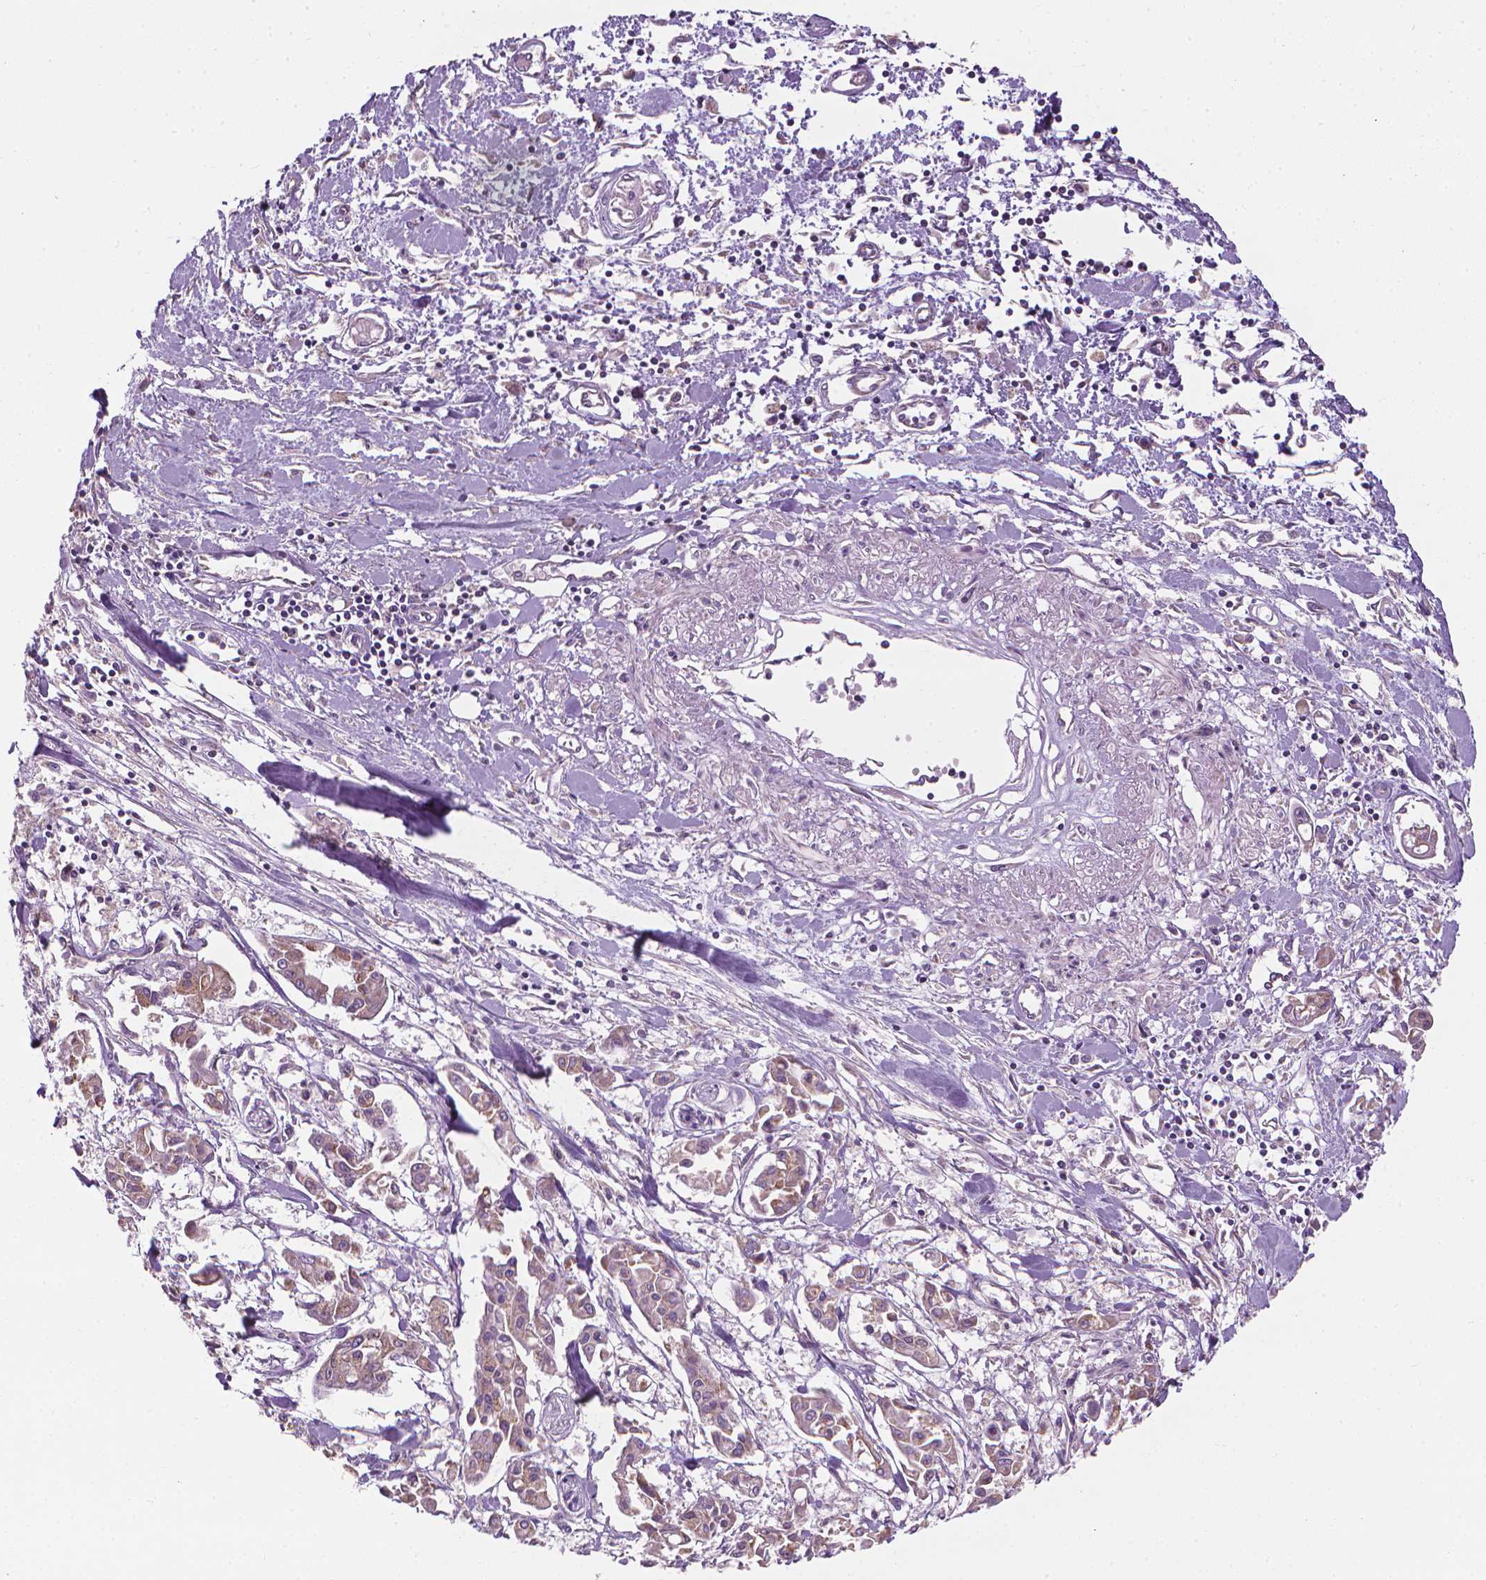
{"staining": {"intensity": "weak", "quantity": "25%-75%", "location": "cytoplasmic/membranous"}, "tissue": "pancreatic cancer", "cell_type": "Tumor cells", "image_type": "cancer", "snomed": [{"axis": "morphology", "description": "Adenocarcinoma, NOS"}, {"axis": "topography", "description": "Pancreas"}], "caption": "Immunohistochemical staining of pancreatic adenocarcinoma displays low levels of weak cytoplasmic/membranous protein expression in approximately 25%-75% of tumor cells.", "gene": "RIIAD1", "patient": {"sex": "male", "age": 61}}